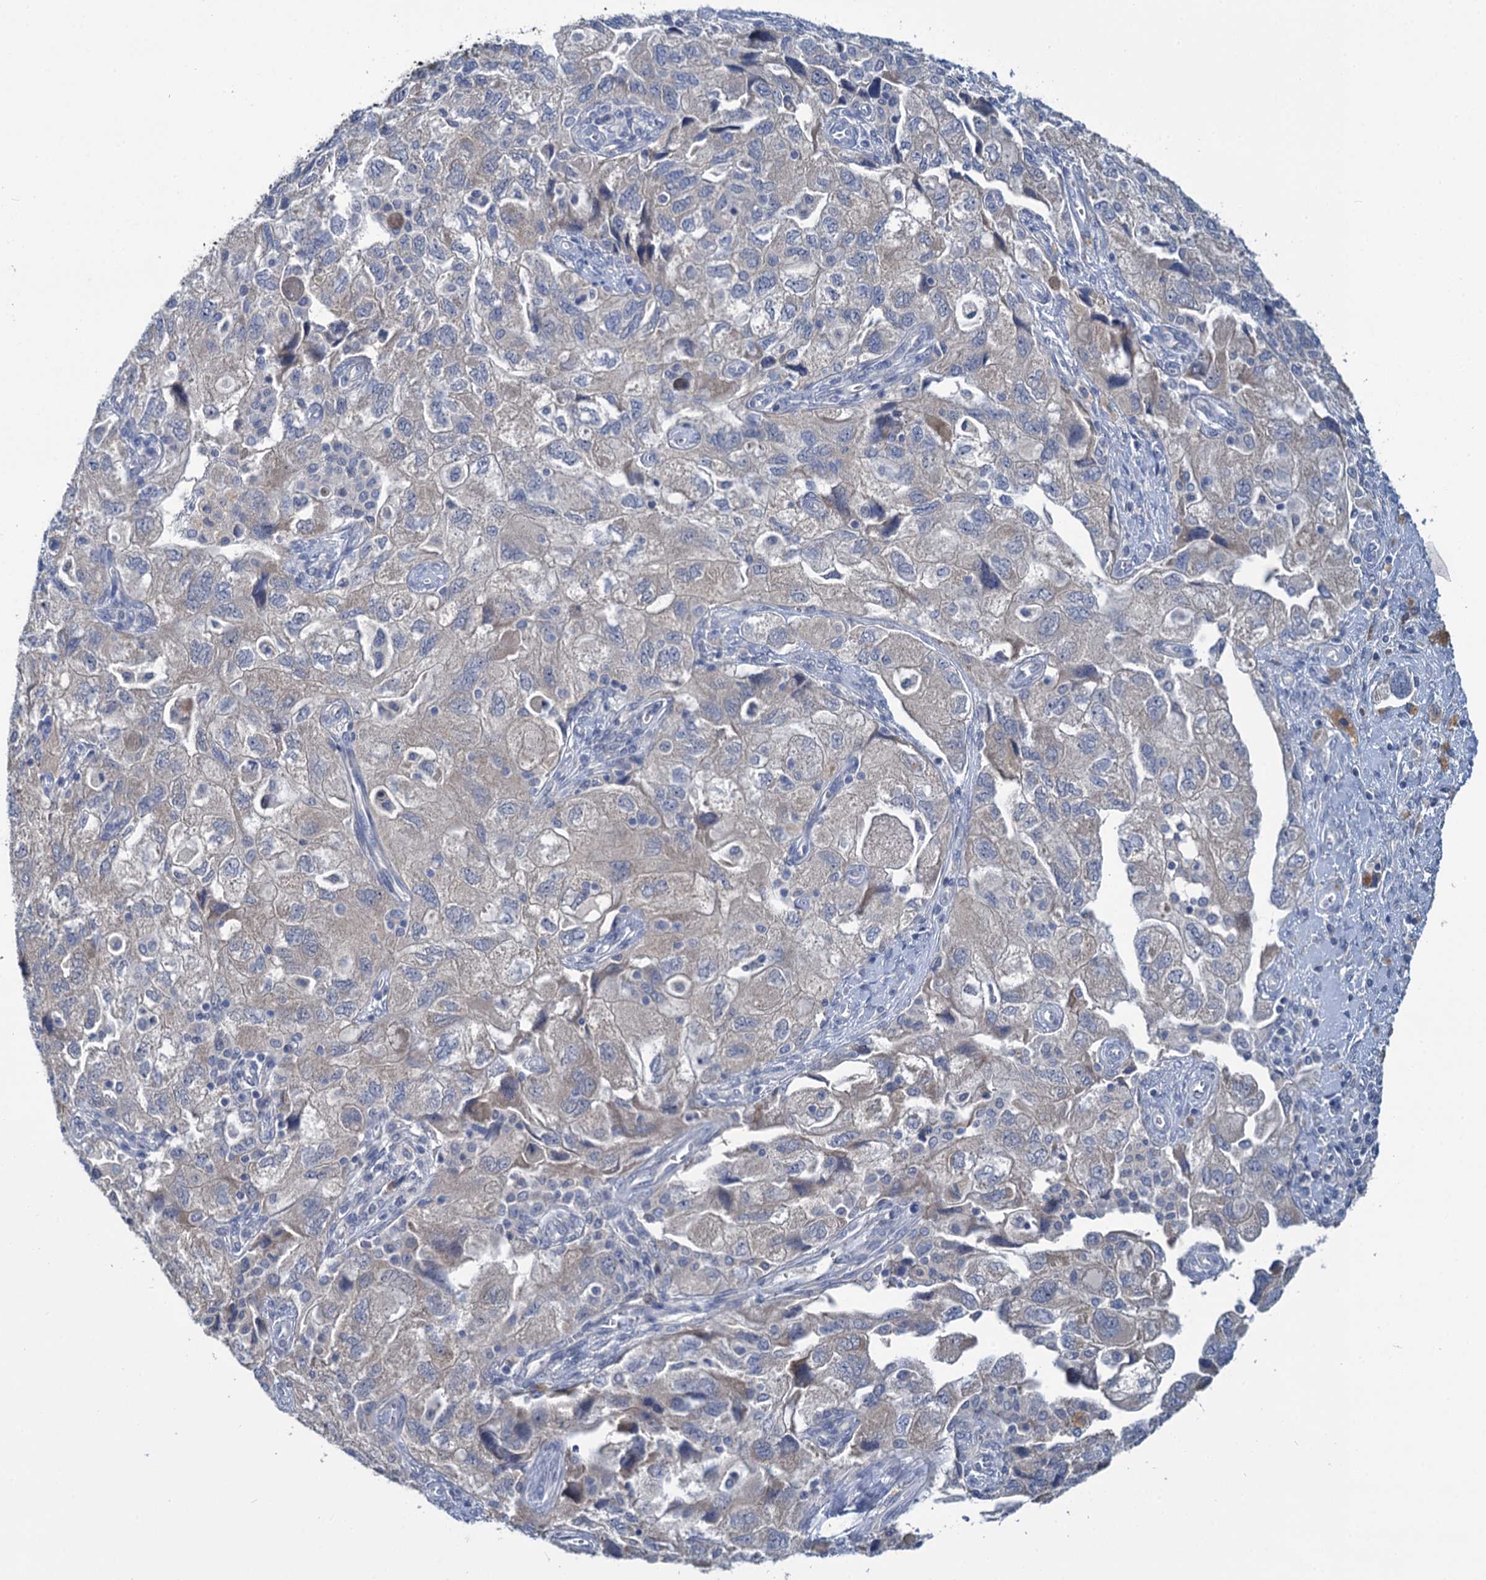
{"staining": {"intensity": "negative", "quantity": "none", "location": "none"}, "tissue": "ovarian cancer", "cell_type": "Tumor cells", "image_type": "cancer", "snomed": [{"axis": "morphology", "description": "Carcinoma, NOS"}, {"axis": "morphology", "description": "Cystadenocarcinoma, serous, NOS"}, {"axis": "topography", "description": "Ovary"}], "caption": "Protein analysis of ovarian cancer (carcinoma) displays no significant staining in tumor cells.", "gene": "ANKRD42", "patient": {"sex": "female", "age": 69}}